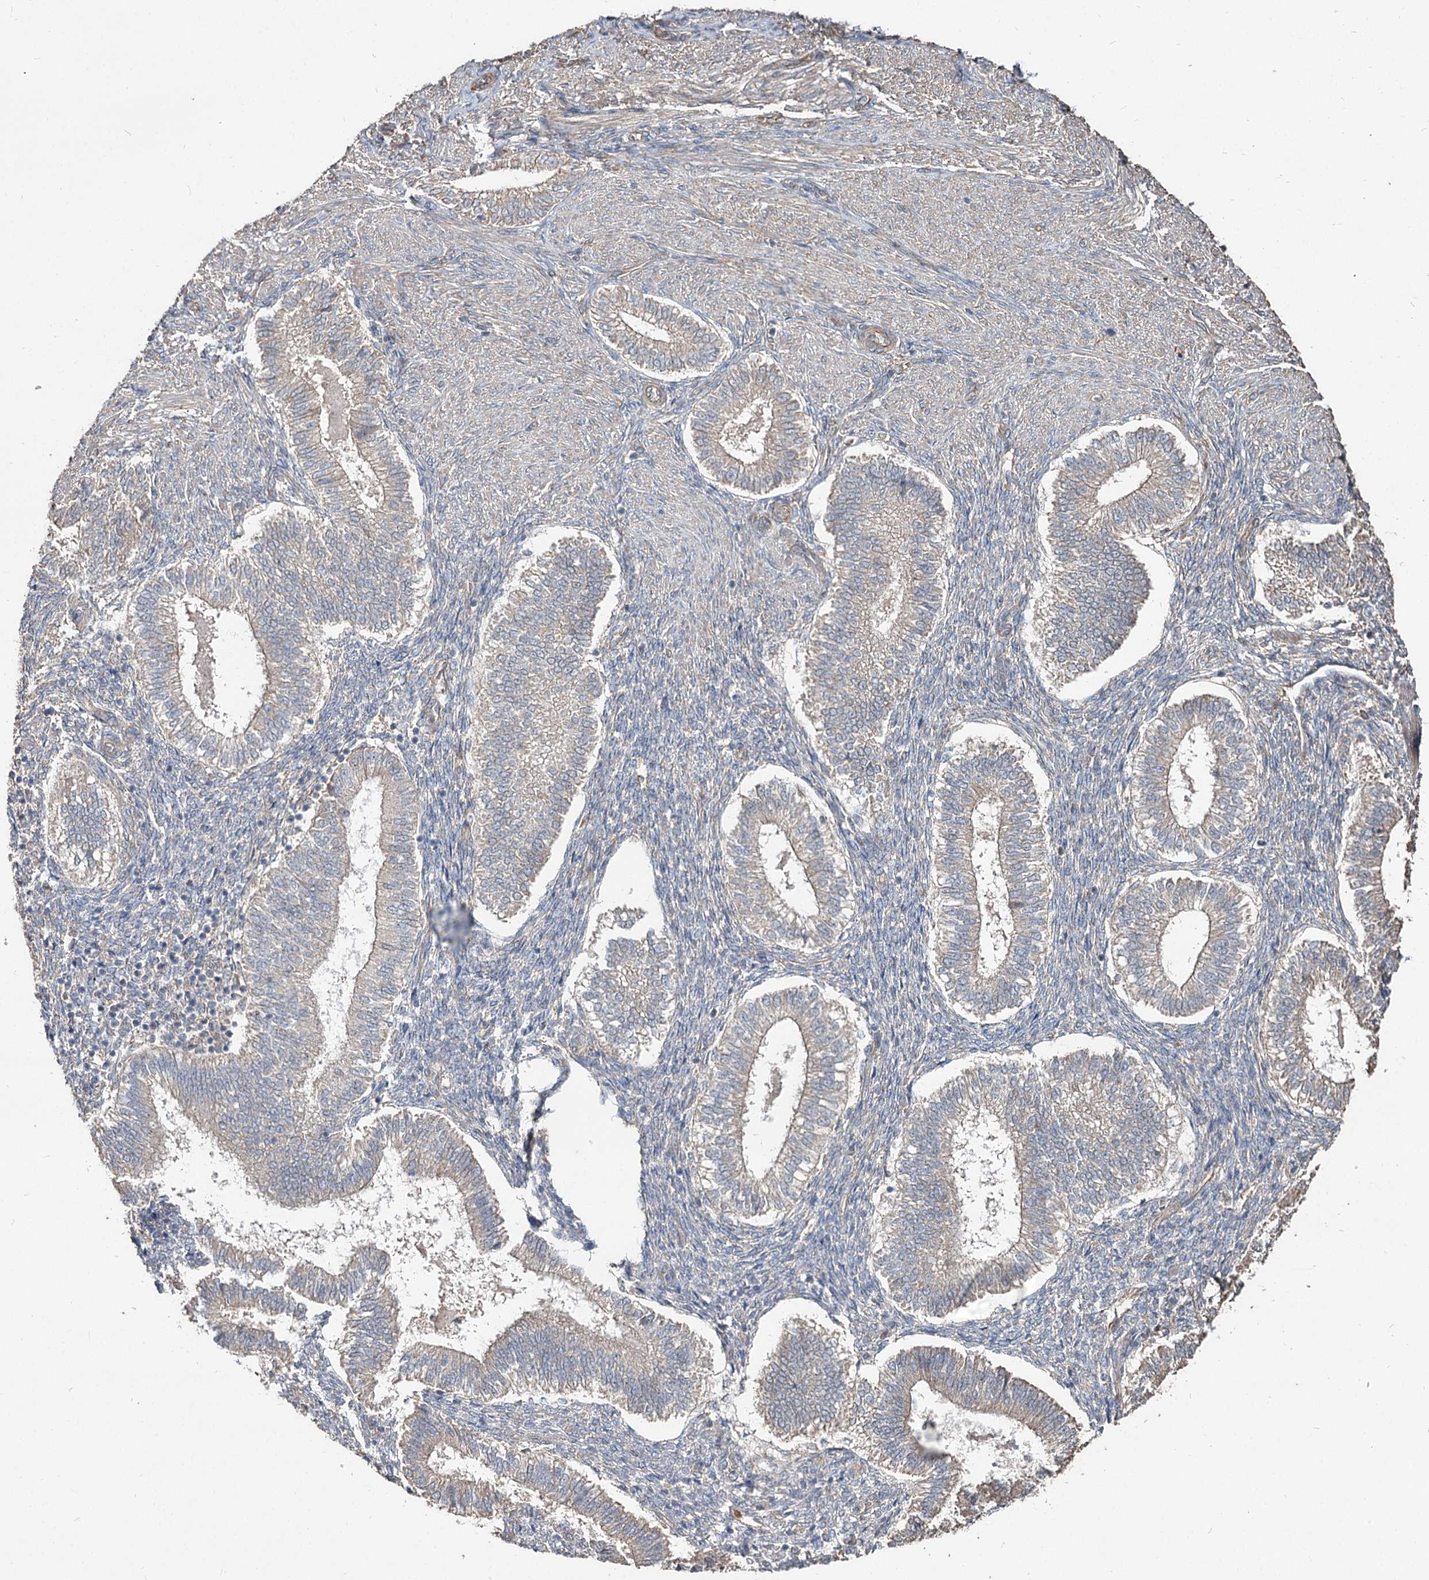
{"staining": {"intensity": "weak", "quantity": "<25%", "location": "cytoplasmic/membranous"}, "tissue": "endometrium", "cell_type": "Cells in endometrial stroma", "image_type": "normal", "snomed": [{"axis": "morphology", "description": "Normal tissue, NOS"}, {"axis": "topography", "description": "Endometrium"}], "caption": "This is an immunohistochemistry photomicrograph of normal human endometrium. There is no expression in cells in endometrial stroma.", "gene": "SPART", "patient": {"sex": "female", "age": 25}}